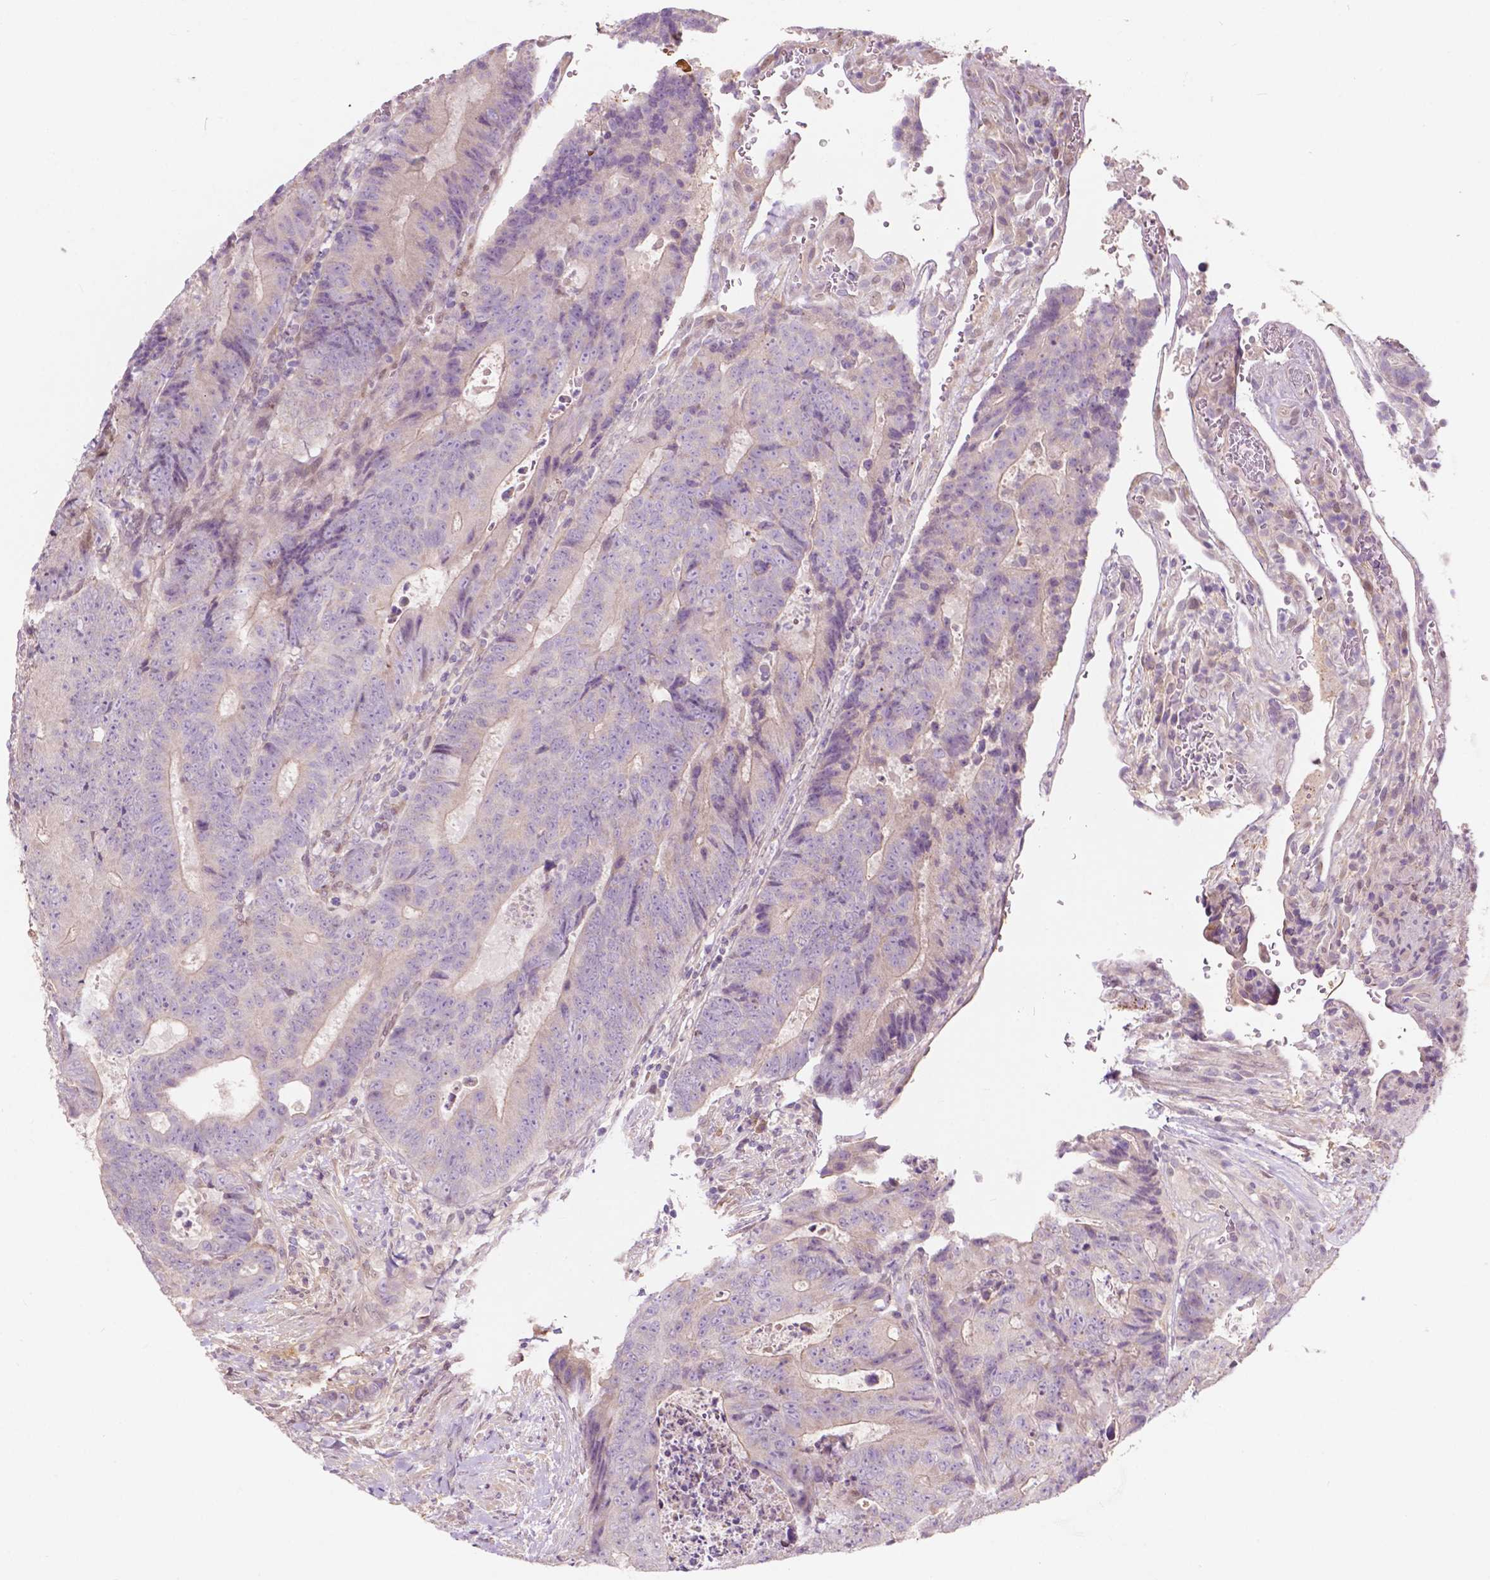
{"staining": {"intensity": "weak", "quantity": "<25%", "location": "cytoplasmic/membranous"}, "tissue": "colorectal cancer", "cell_type": "Tumor cells", "image_type": "cancer", "snomed": [{"axis": "morphology", "description": "Adenocarcinoma, NOS"}, {"axis": "topography", "description": "Colon"}], "caption": "IHC of colorectal cancer displays no expression in tumor cells.", "gene": "GPR37", "patient": {"sex": "female", "age": 48}}